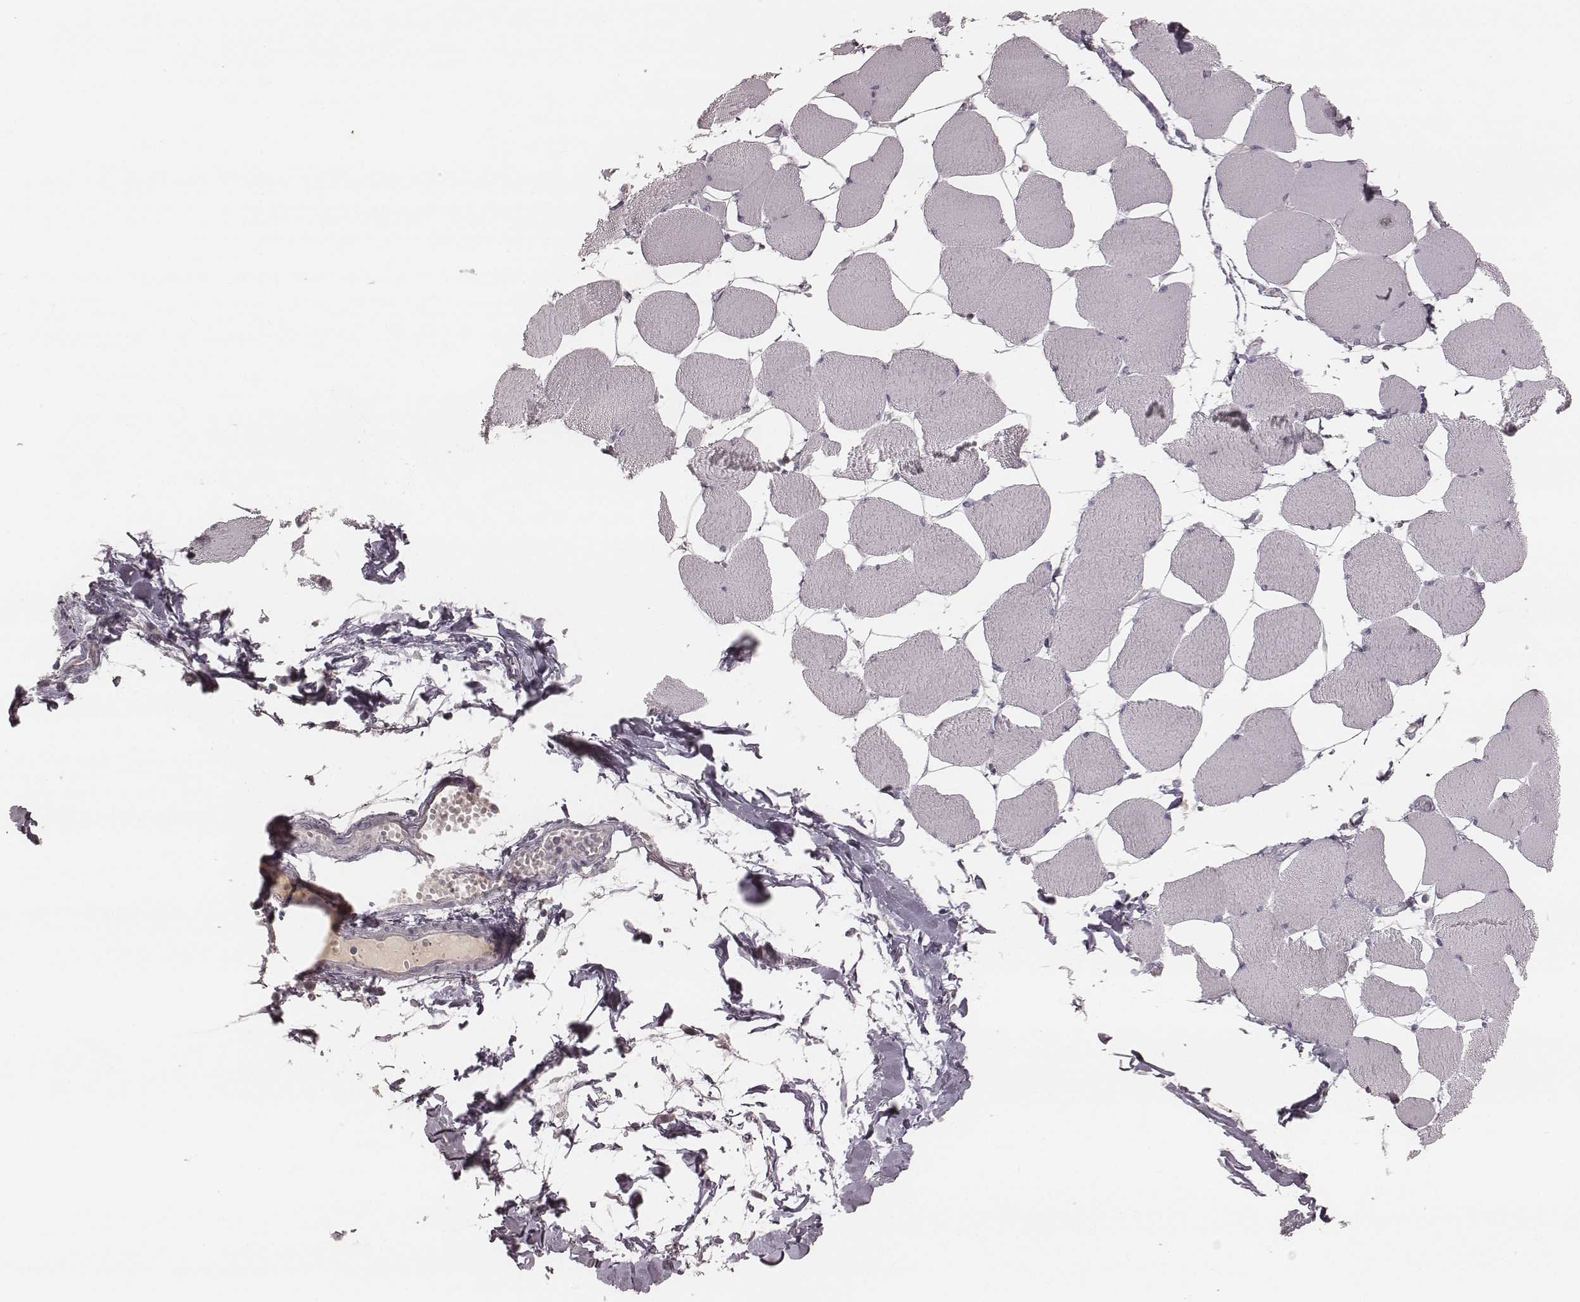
{"staining": {"intensity": "negative", "quantity": "none", "location": "none"}, "tissue": "skeletal muscle", "cell_type": "Myocytes", "image_type": "normal", "snomed": [{"axis": "morphology", "description": "Normal tissue, NOS"}, {"axis": "topography", "description": "Skeletal muscle"}], "caption": "There is no significant staining in myocytes of skeletal muscle. (Brightfield microscopy of DAB immunohistochemistry at high magnification).", "gene": "SMIM24", "patient": {"sex": "female", "age": 75}}